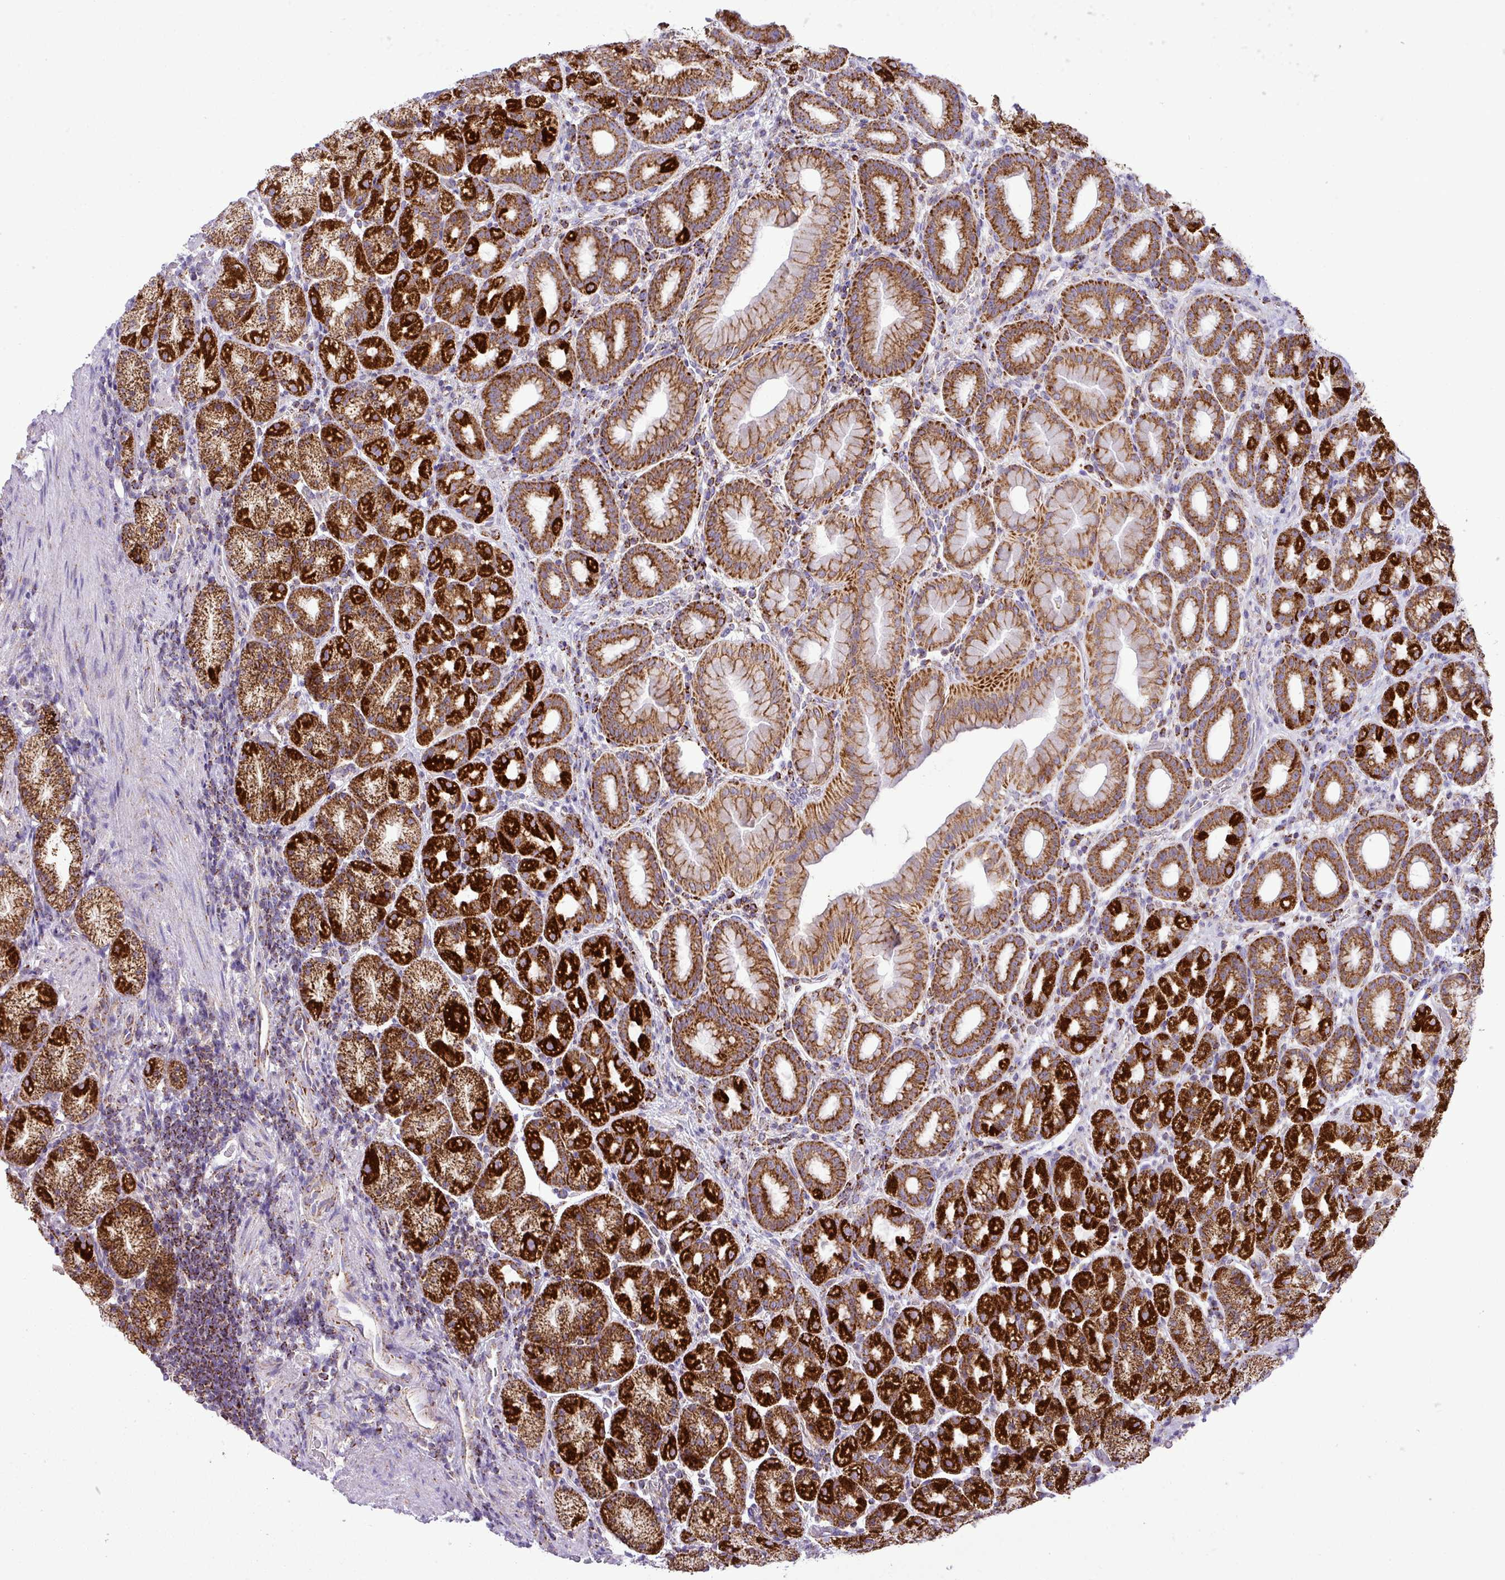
{"staining": {"intensity": "strong", "quantity": ">75%", "location": "cytoplasmic/membranous"}, "tissue": "stomach", "cell_type": "Glandular cells", "image_type": "normal", "snomed": [{"axis": "morphology", "description": "Normal tissue, NOS"}, {"axis": "topography", "description": "Stomach, upper"}, {"axis": "topography", "description": "Stomach"}], "caption": "Strong cytoplasmic/membranous positivity for a protein is present in approximately >75% of glandular cells of benign stomach using immunohistochemistry.", "gene": "ZNF81", "patient": {"sex": "male", "age": 68}}